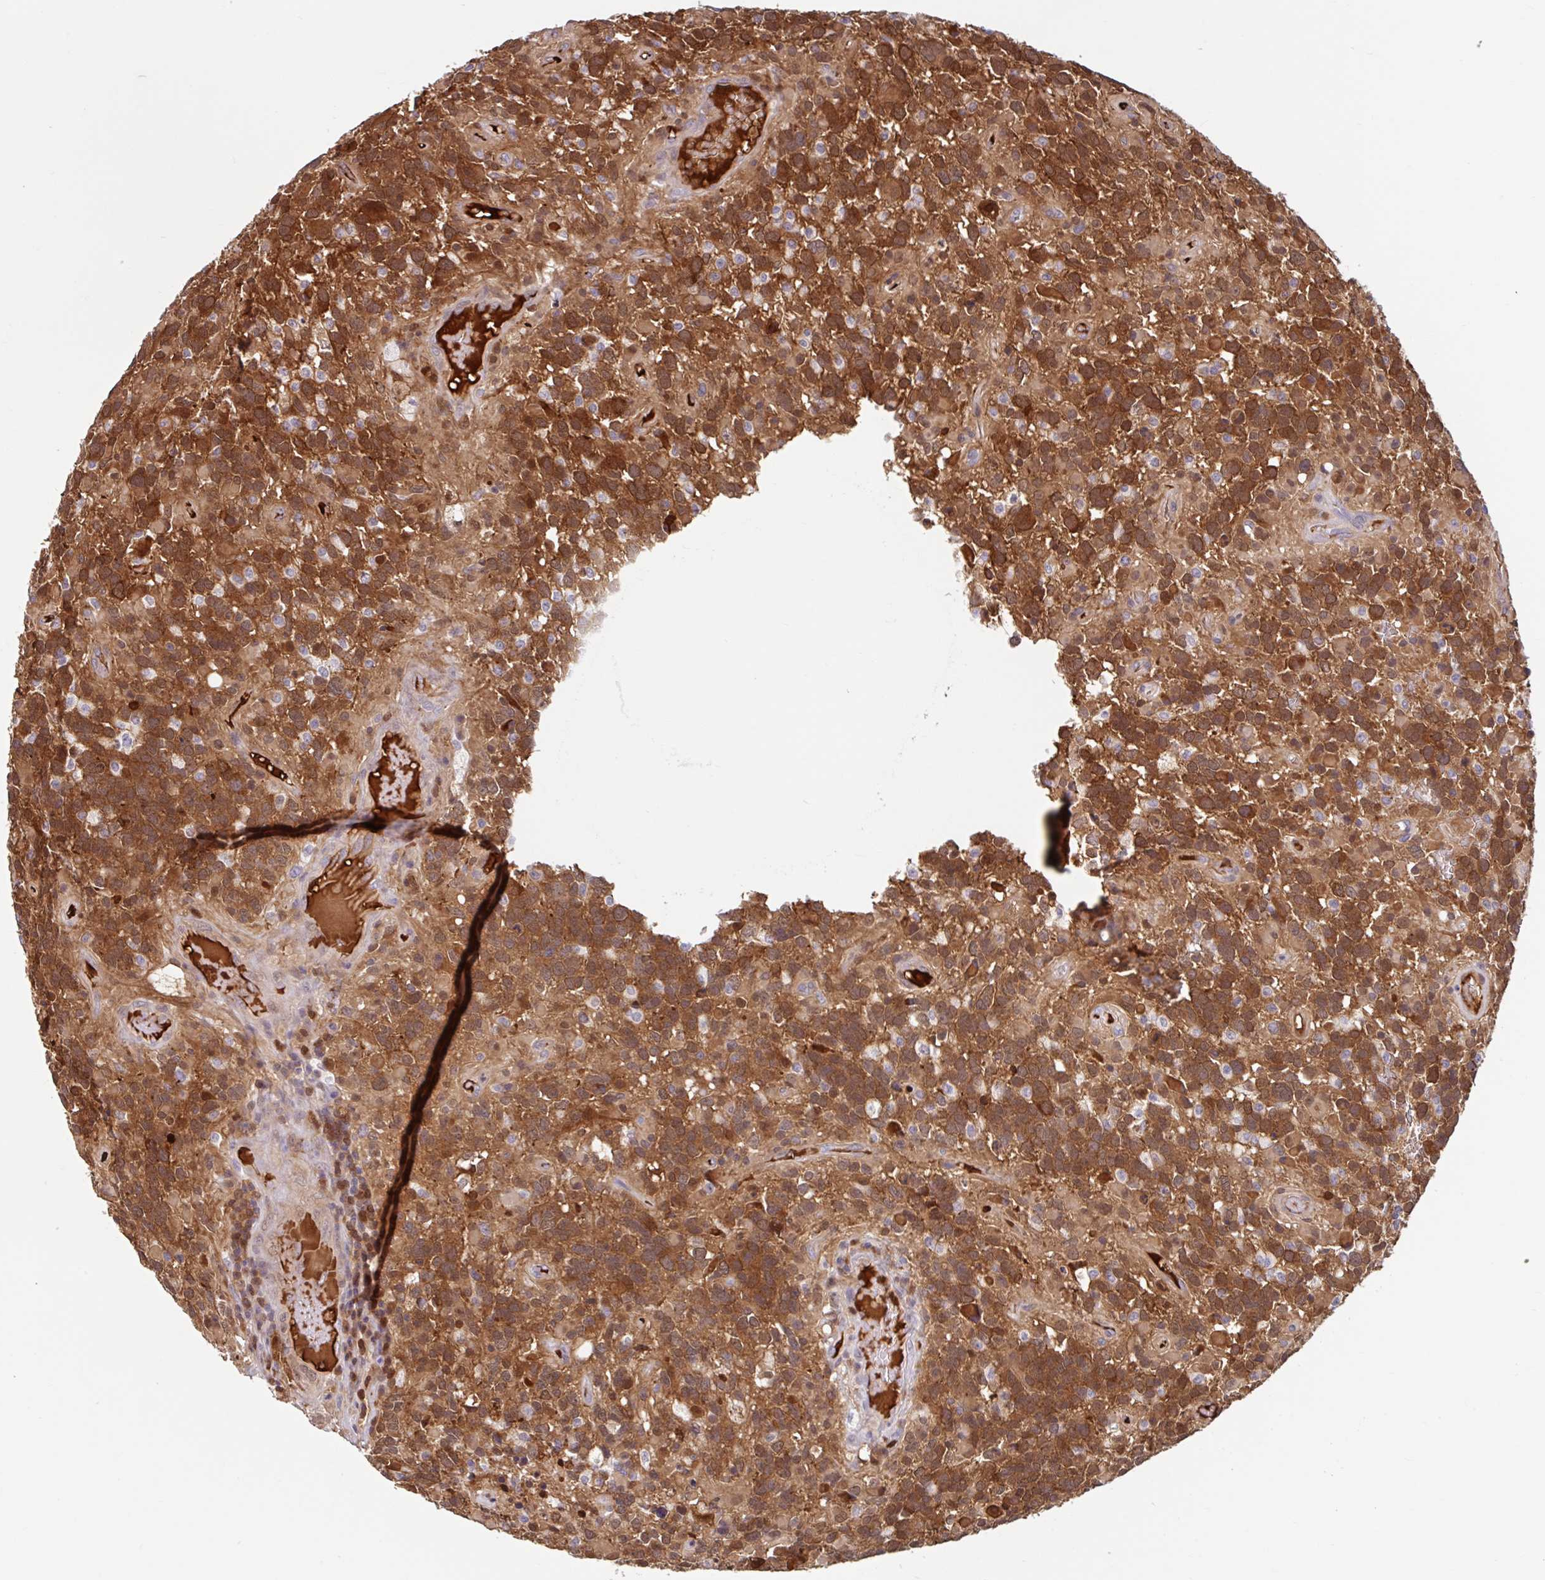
{"staining": {"intensity": "strong", "quantity": ">75%", "location": "cytoplasmic/membranous,nuclear"}, "tissue": "glioma", "cell_type": "Tumor cells", "image_type": "cancer", "snomed": [{"axis": "morphology", "description": "Glioma, malignant, High grade"}, {"axis": "topography", "description": "Brain"}], "caption": "Immunohistochemical staining of human glioma shows strong cytoplasmic/membranous and nuclear protein expression in approximately >75% of tumor cells.", "gene": "BLVRA", "patient": {"sex": "female", "age": 40}}